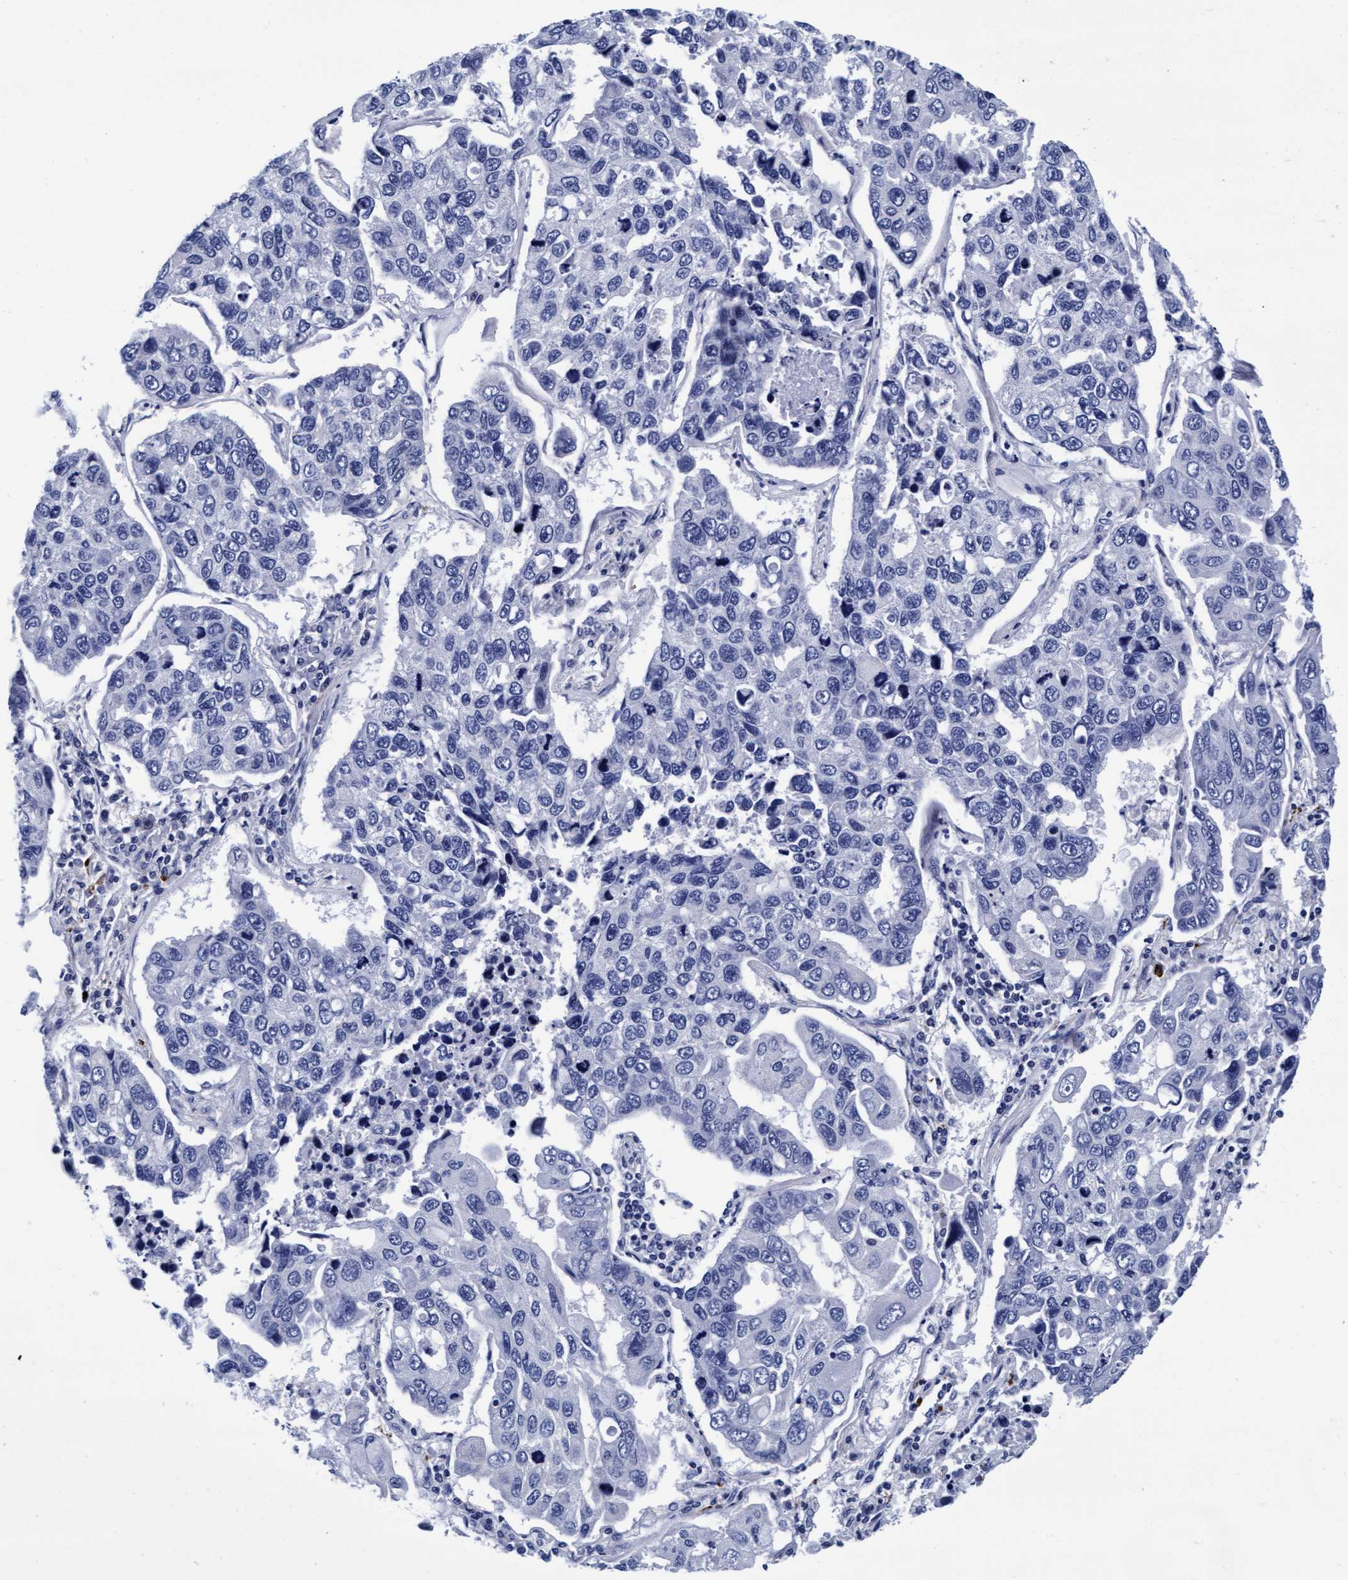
{"staining": {"intensity": "negative", "quantity": "none", "location": "none"}, "tissue": "lung cancer", "cell_type": "Tumor cells", "image_type": "cancer", "snomed": [{"axis": "morphology", "description": "Adenocarcinoma, NOS"}, {"axis": "topography", "description": "Lung"}], "caption": "This is an IHC photomicrograph of human lung cancer (adenocarcinoma). There is no positivity in tumor cells.", "gene": "ARSG", "patient": {"sex": "male", "age": 64}}